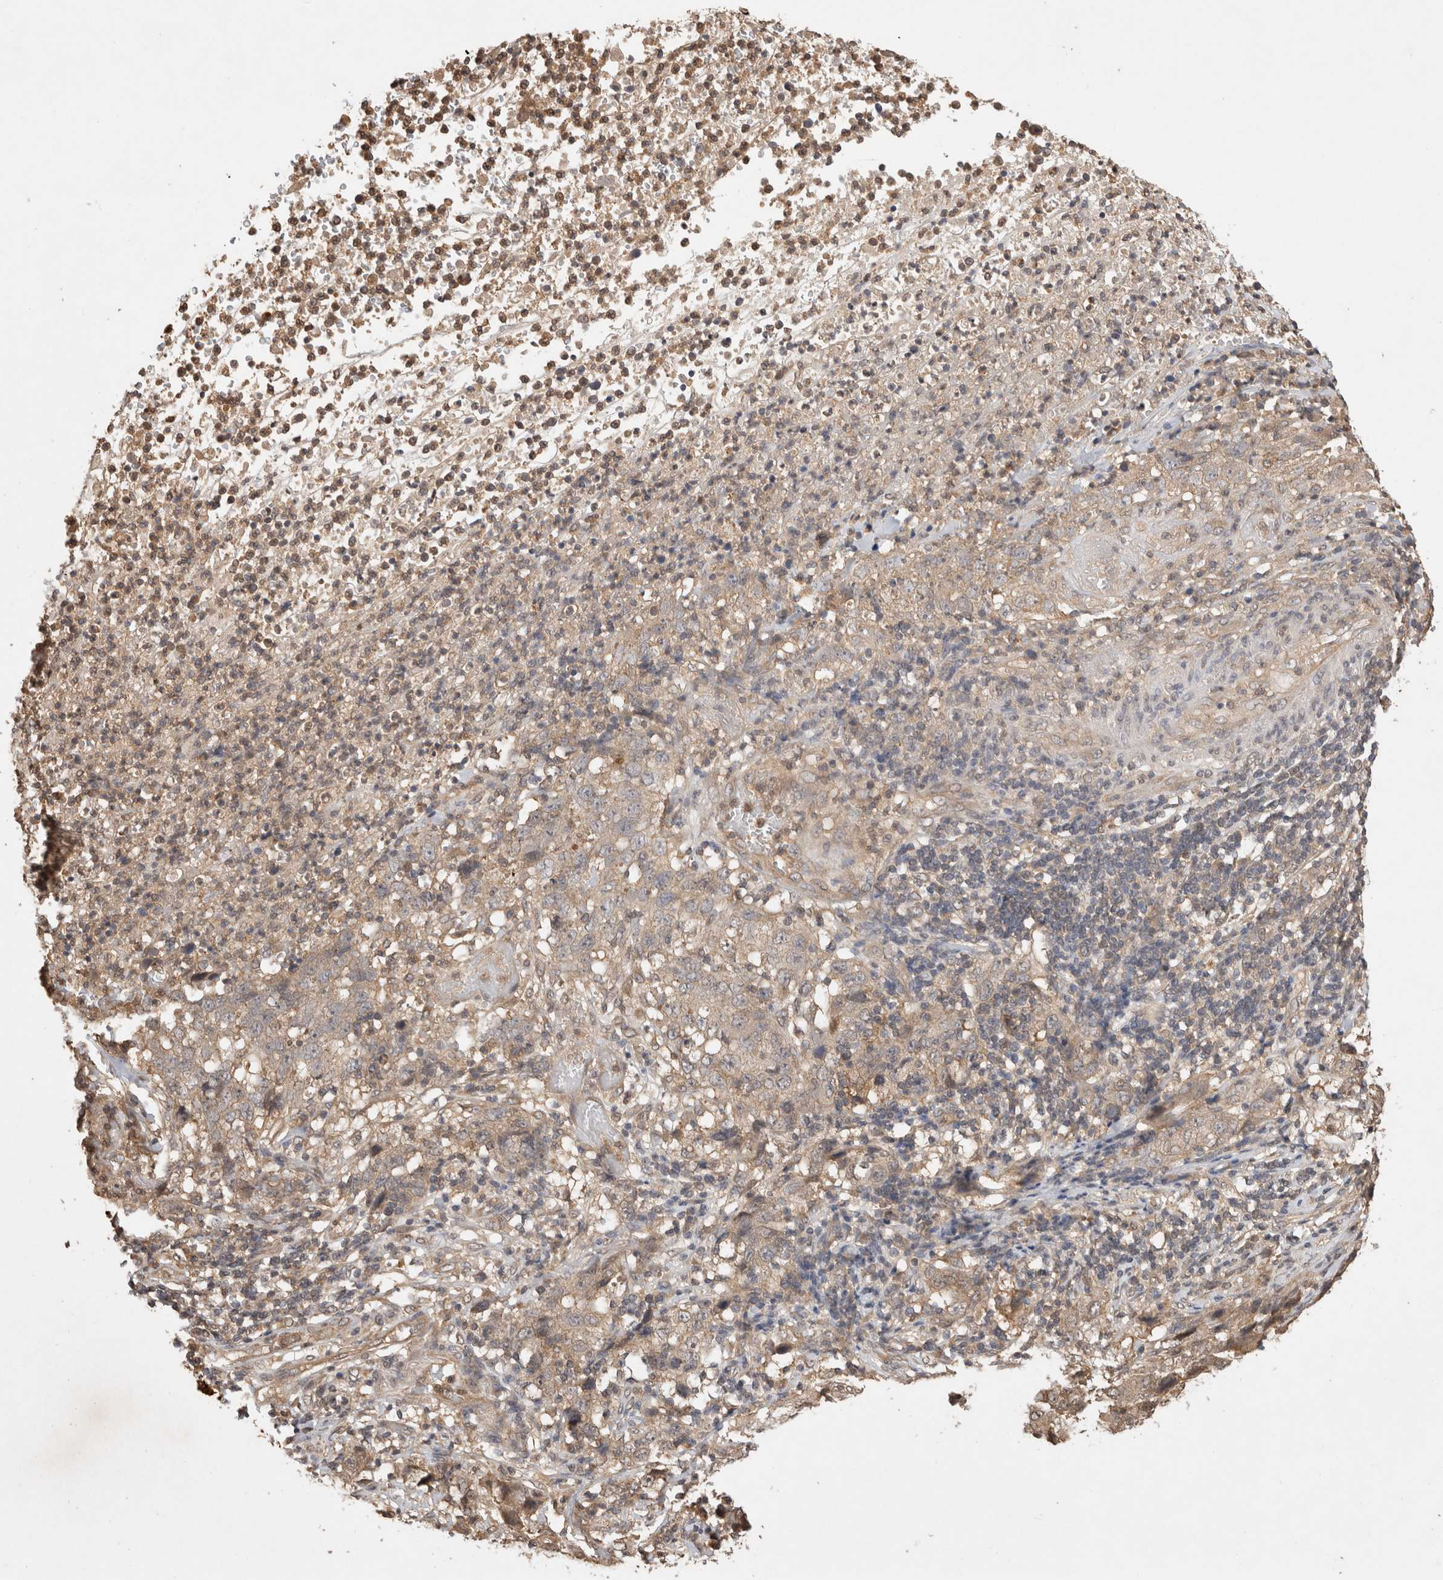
{"staining": {"intensity": "weak", "quantity": "<25%", "location": "cytoplasmic/membranous"}, "tissue": "stomach cancer", "cell_type": "Tumor cells", "image_type": "cancer", "snomed": [{"axis": "morphology", "description": "Adenocarcinoma, NOS"}, {"axis": "topography", "description": "Stomach"}], "caption": "Tumor cells show no significant staining in adenocarcinoma (stomach).", "gene": "PRMT3", "patient": {"sex": "male", "age": 48}}